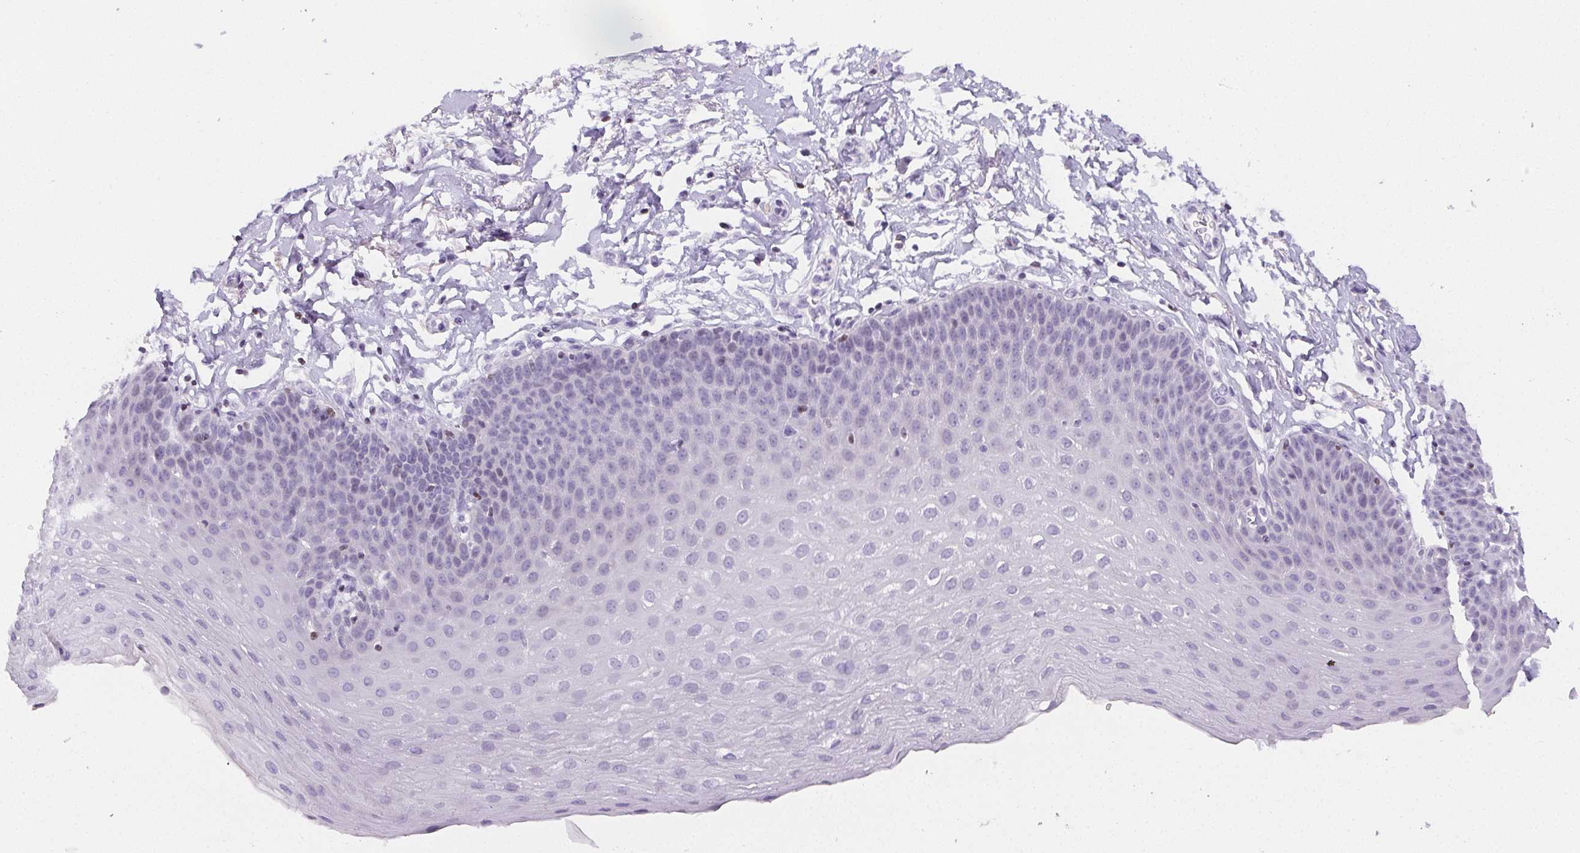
{"staining": {"intensity": "negative", "quantity": "none", "location": "none"}, "tissue": "esophagus", "cell_type": "Squamous epithelial cells", "image_type": "normal", "snomed": [{"axis": "morphology", "description": "Normal tissue, NOS"}, {"axis": "topography", "description": "Esophagus"}], "caption": "Esophagus was stained to show a protein in brown. There is no significant expression in squamous epithelial cells. (Stains: DAB IHC with hematoxylin counter stain, Microscopy: brightfield microscopy at high magnification).", "gene": "BEND2", "patient": {"sex": "female", "age": 81}}